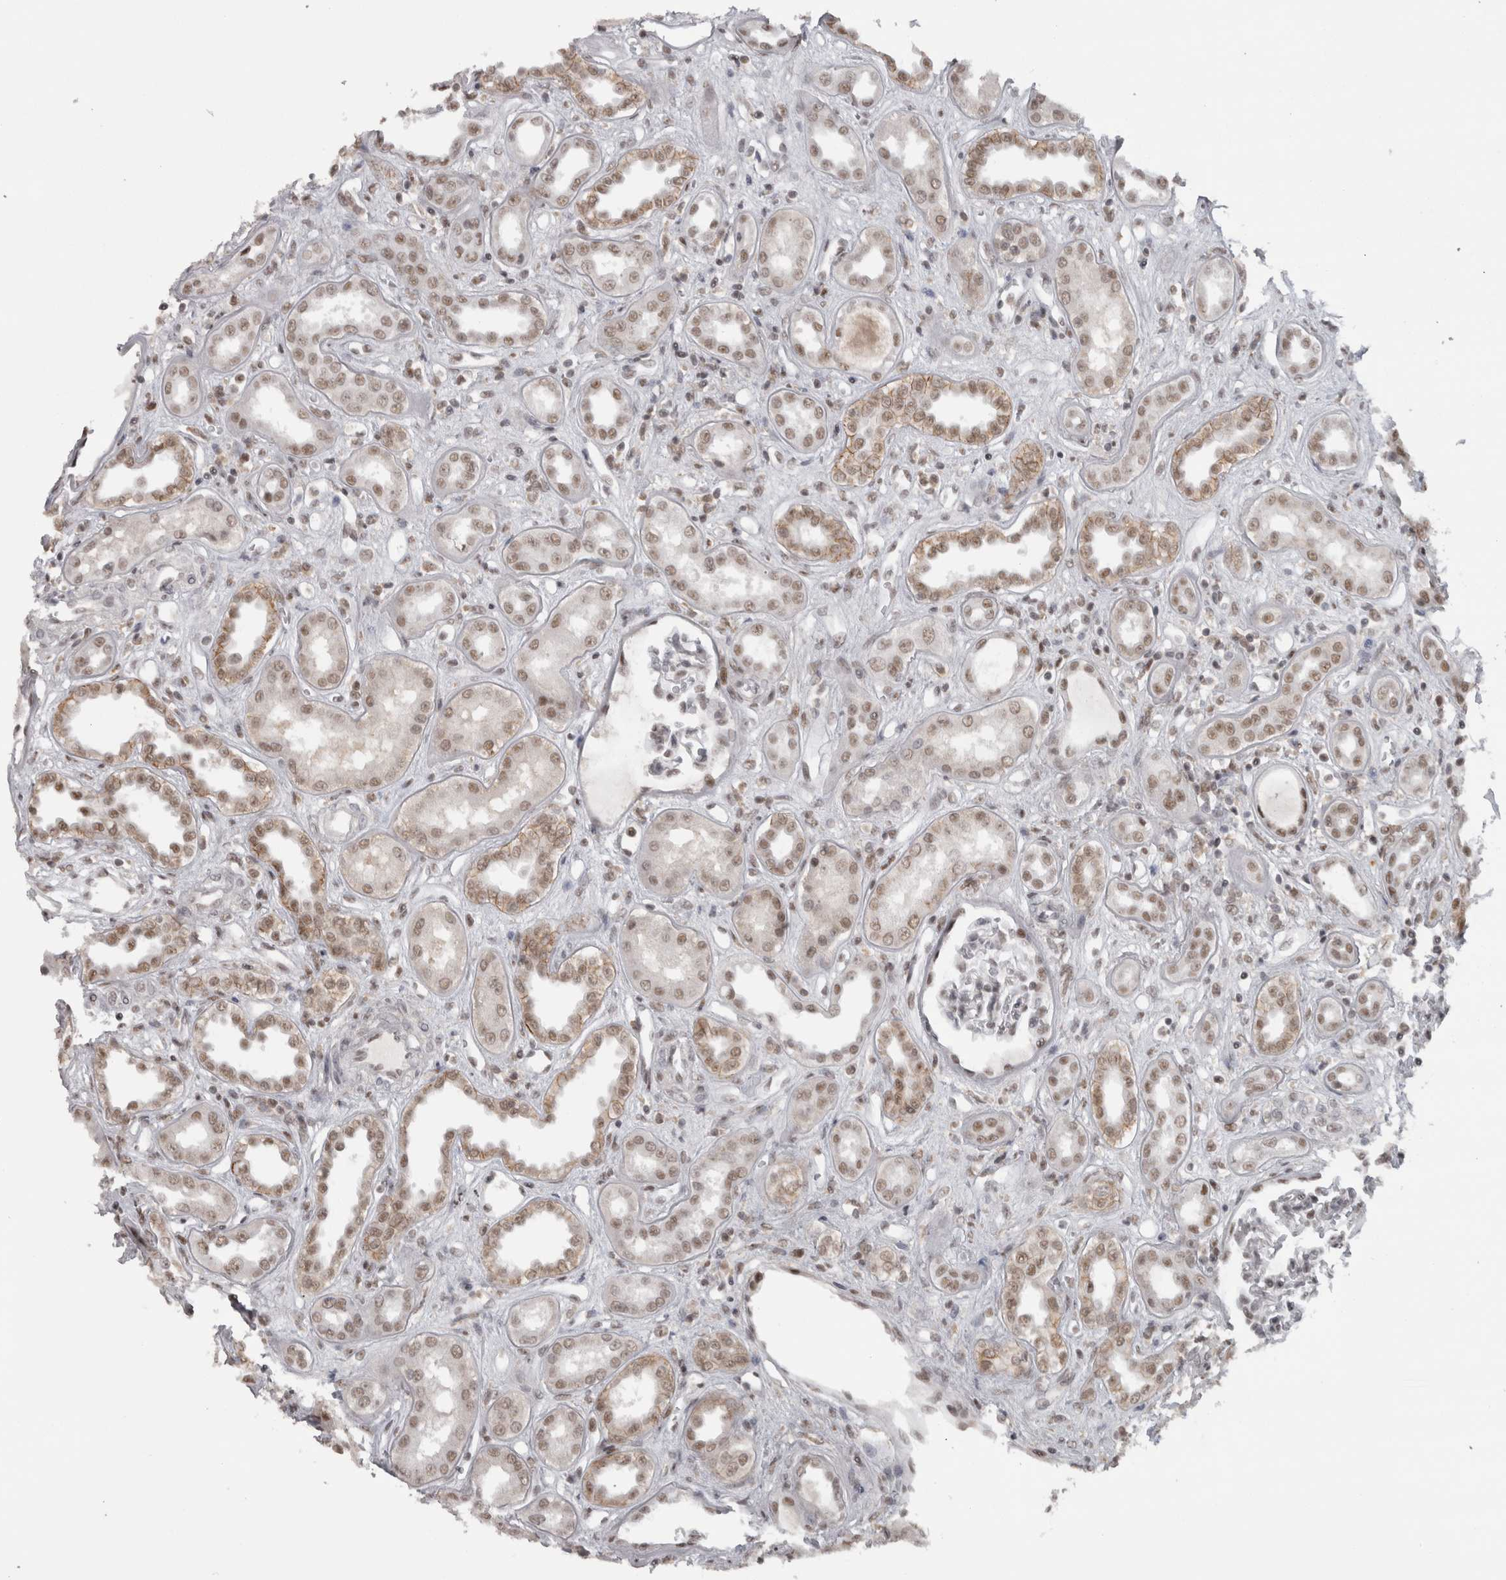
{"staining": {"intensity": "weak", "quantity": "25%-75%", "location": "nuclear"}, "tissue": "kidney", "cell_type": "Cells in glomeruli", "image_type": "normal", "snomed": [{"axis": "morphology", "description": "Normal tissue, NOS"}, {"axis": "topography", "description": "Kidney"}], "caption": "The image demonstrates a brown stain indicating the presence of a protein in the nuclear of cells in glomeruli in kidney.", "gene": "MICU3", "patient": {"sex": "male", "age": 59}}